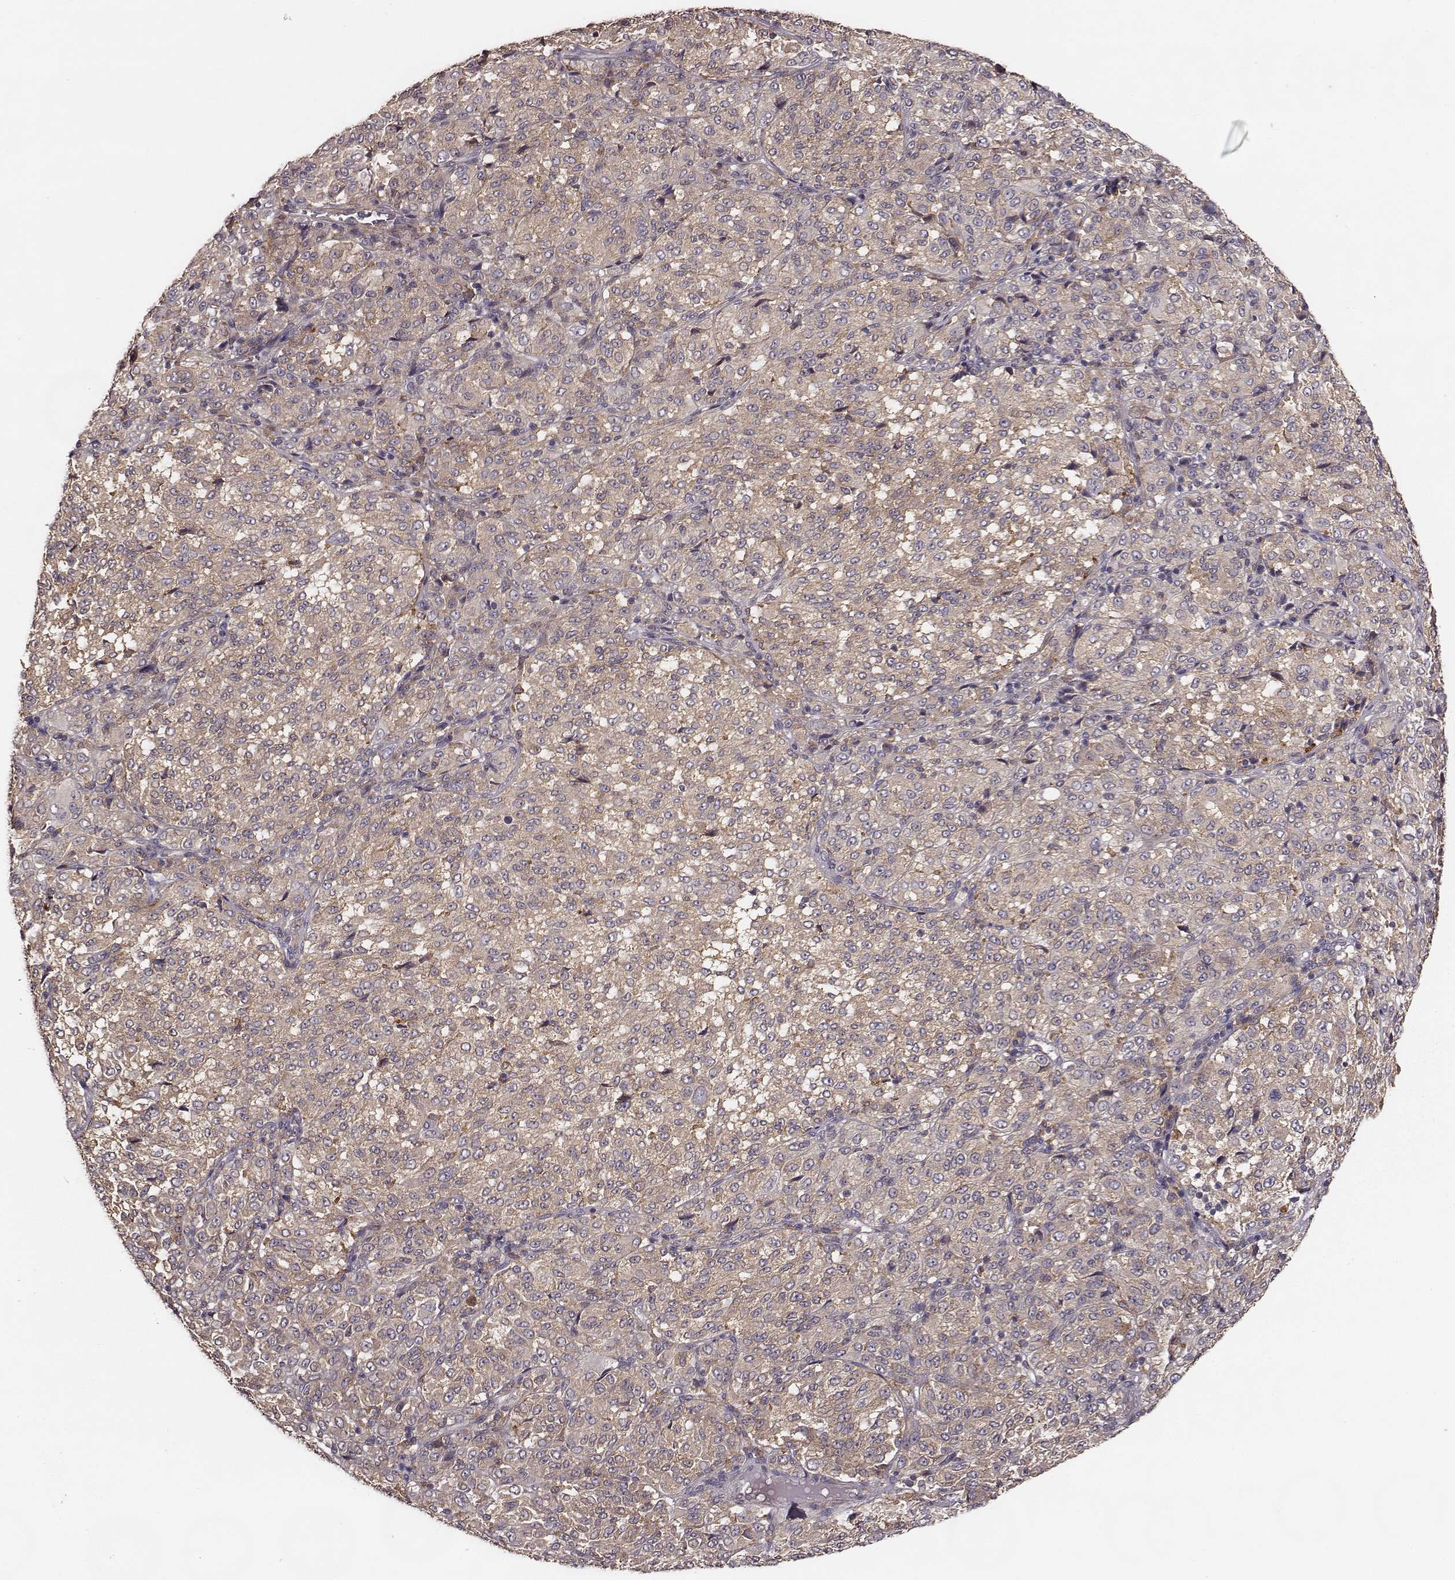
{"staining": {"intensity": "weak", "quantity": ">75%", "location": "cytoplasmic/membranous"}, "tissue": "melanoma", "cell_type": "Tumor cells", "image_type": "cancer", "snomed": [{"axis": "morphology", "description": "Malignant melanoma, Metastatic site"}, {"axis": "topography", "description": "Brain"}], "caption": "Melanoma stained with DAB (3,3'-diaminobenzidine) IHC reveals low levels of weak cytoplasmic/membranous staining in about >75% of tumor cells. (Stains: DAB (3,3'-diaminobenzidine) in brown, nuclei in blue, Microscopy: brightfield microscopy at high magnification).", "gene": "VPS26A", "patient": {"sex": "female", "age": 56}}